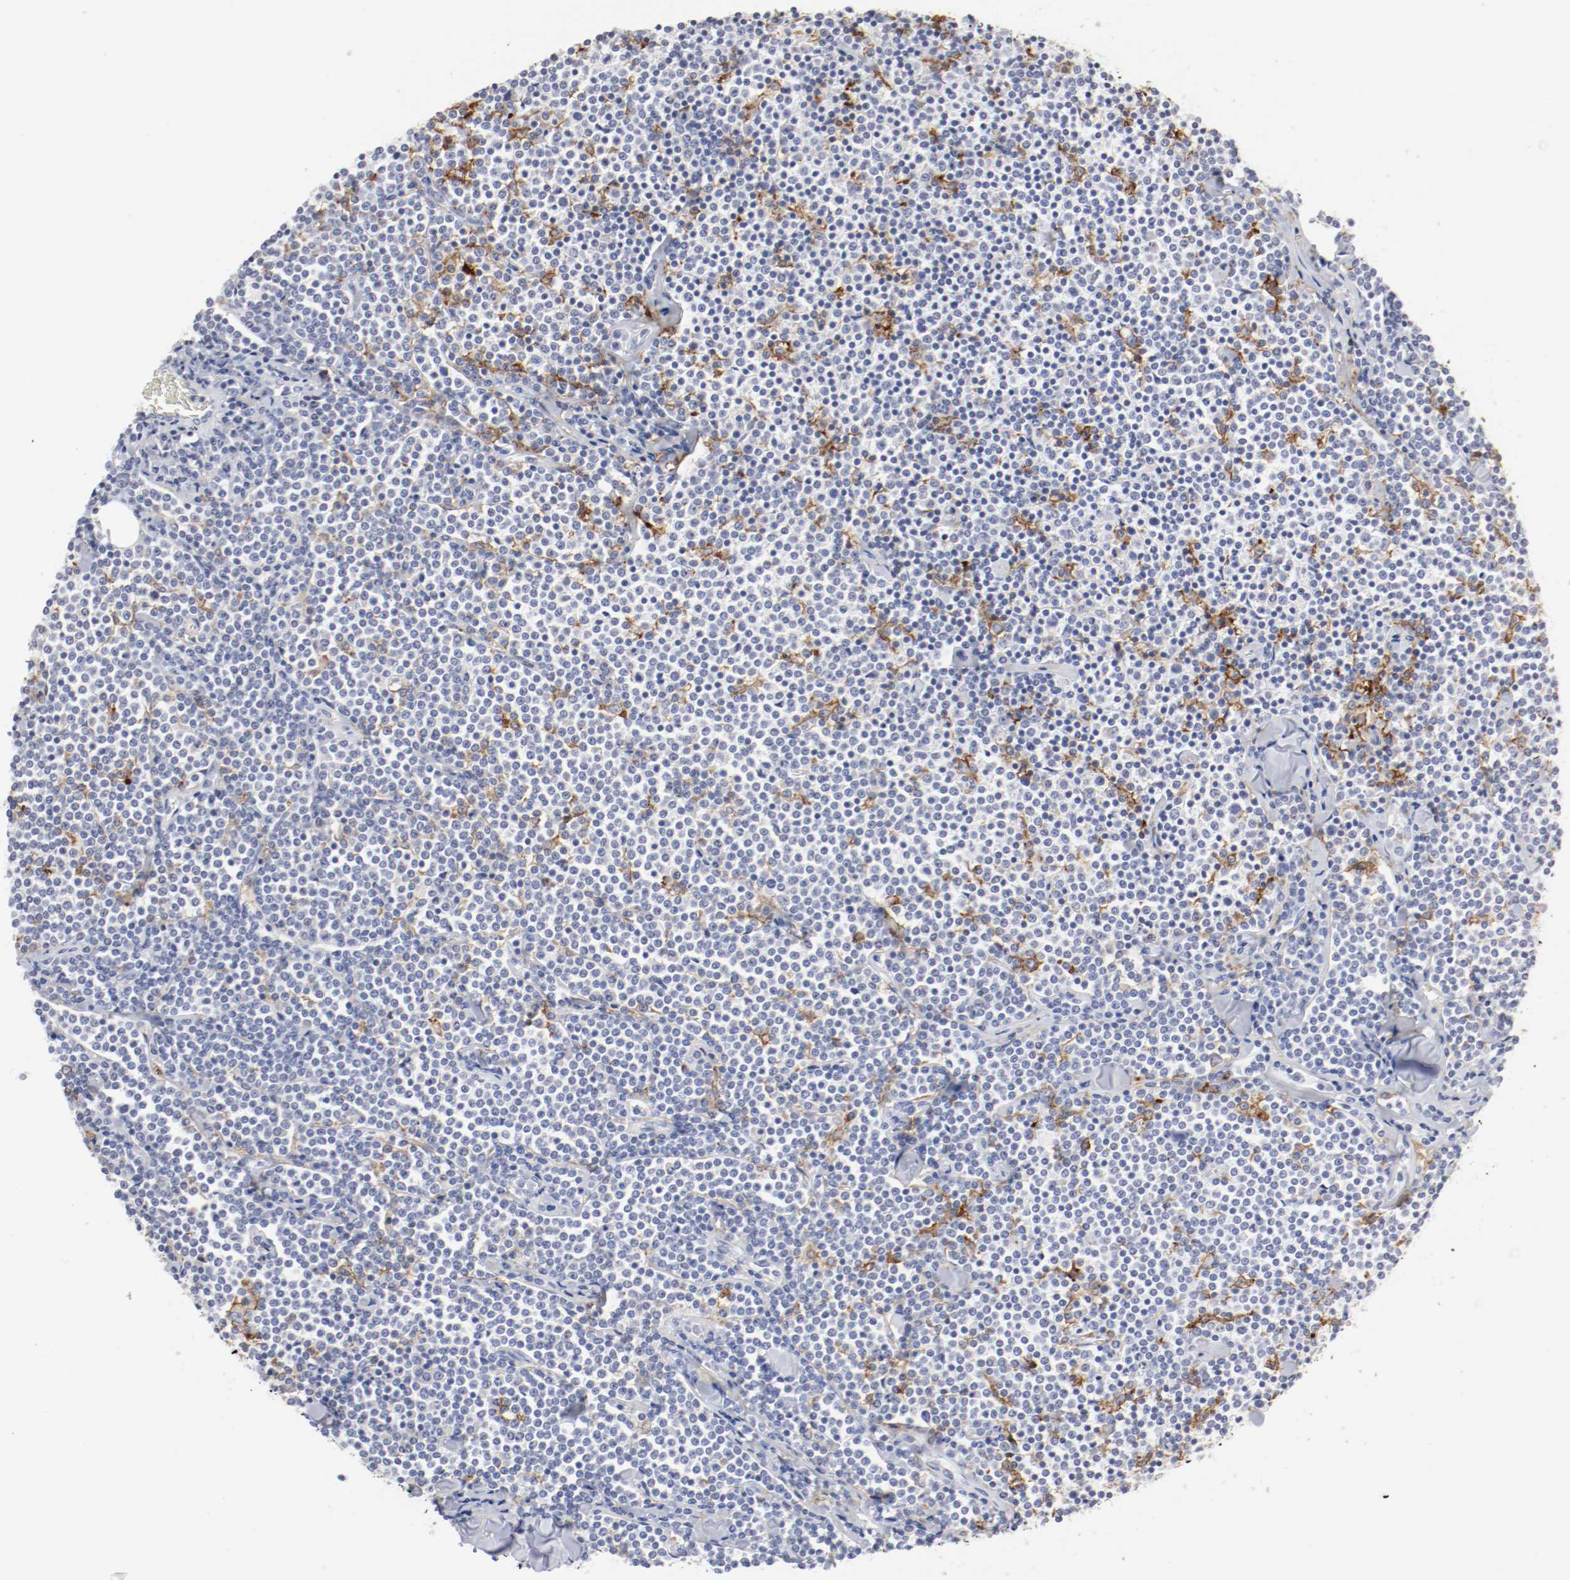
{"staining": {"intensity": "negative", "quantity": "none", "location": "none"}, "tissue": "lymphoma", "cell_type": "Tumor cells", "image_type": "cancer", "snomed": [{"axis": "morphology", "description": "Malignant lymphoma, non-Hodgkin's type, Low grade"}, {"axis": "topography", "description": "Soft tissue"}], "caption": "Tumor cells are negative for brown protein staining in lymphoma.", "gene": "ITGAX", "patient": {"sex": "male", "age": 92}}